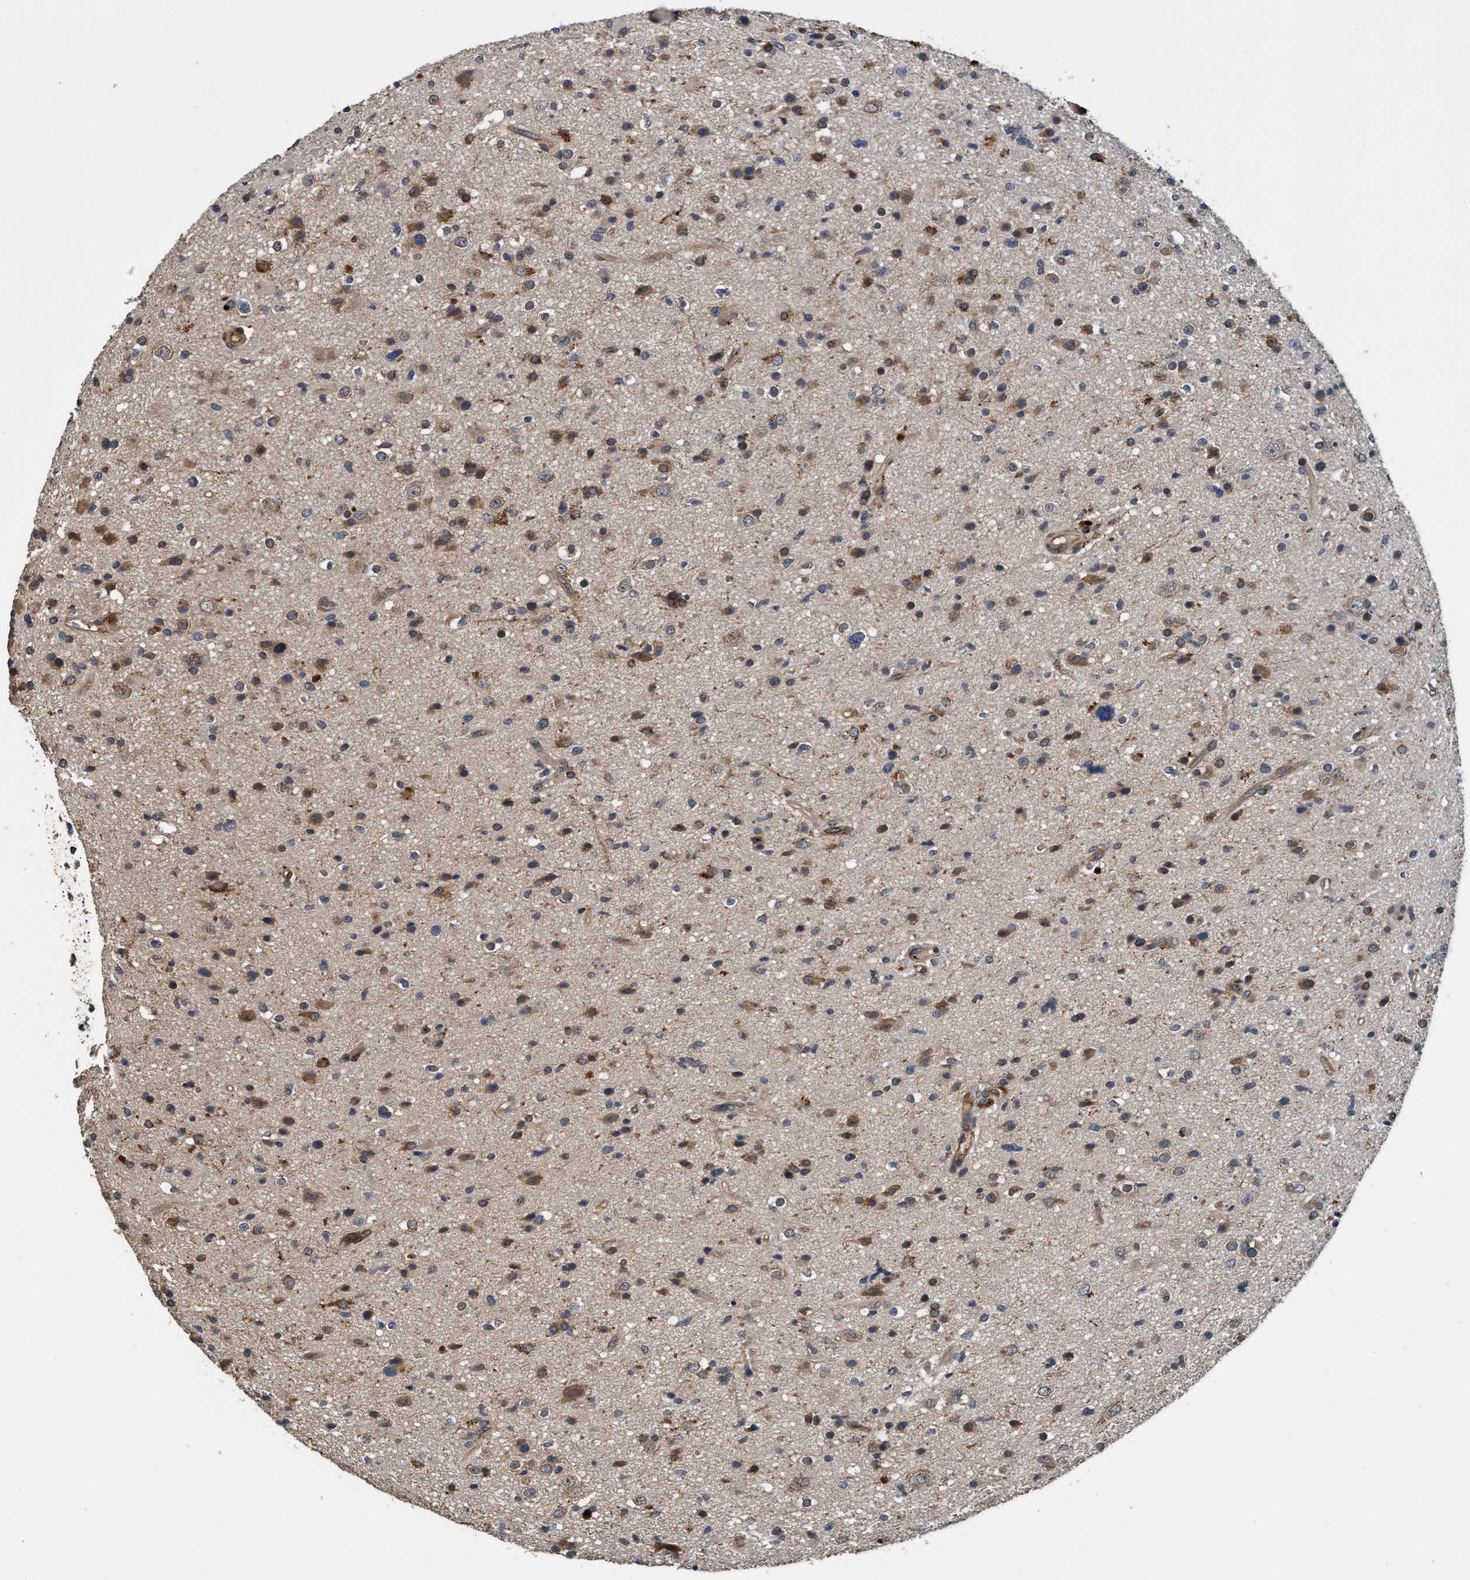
{"staining": {"intensity": "strong", "quantity": "<25%", "location": "cytoplasmic/membranous"}, "tissue": "glioma", "cell_type": "Tumor cells", "image_type": "cancer", "snomed": [{"axis": "morphology", "description": "Glioma, malignant, High grade"}, {"axis": "topography", "description": "Brain"}], "caption": "Brown immunohistochemical staining in human malignant glioma (high-grade) shows strong cytoplasmic/membranous staining in about <25% of tumor cells. (DAB (3,3'-diaminobenzidine) IHC with brightfield microscopy, high magnification).", "gene": "MACC1", "patient": {"sex": "male", "age": 33}}